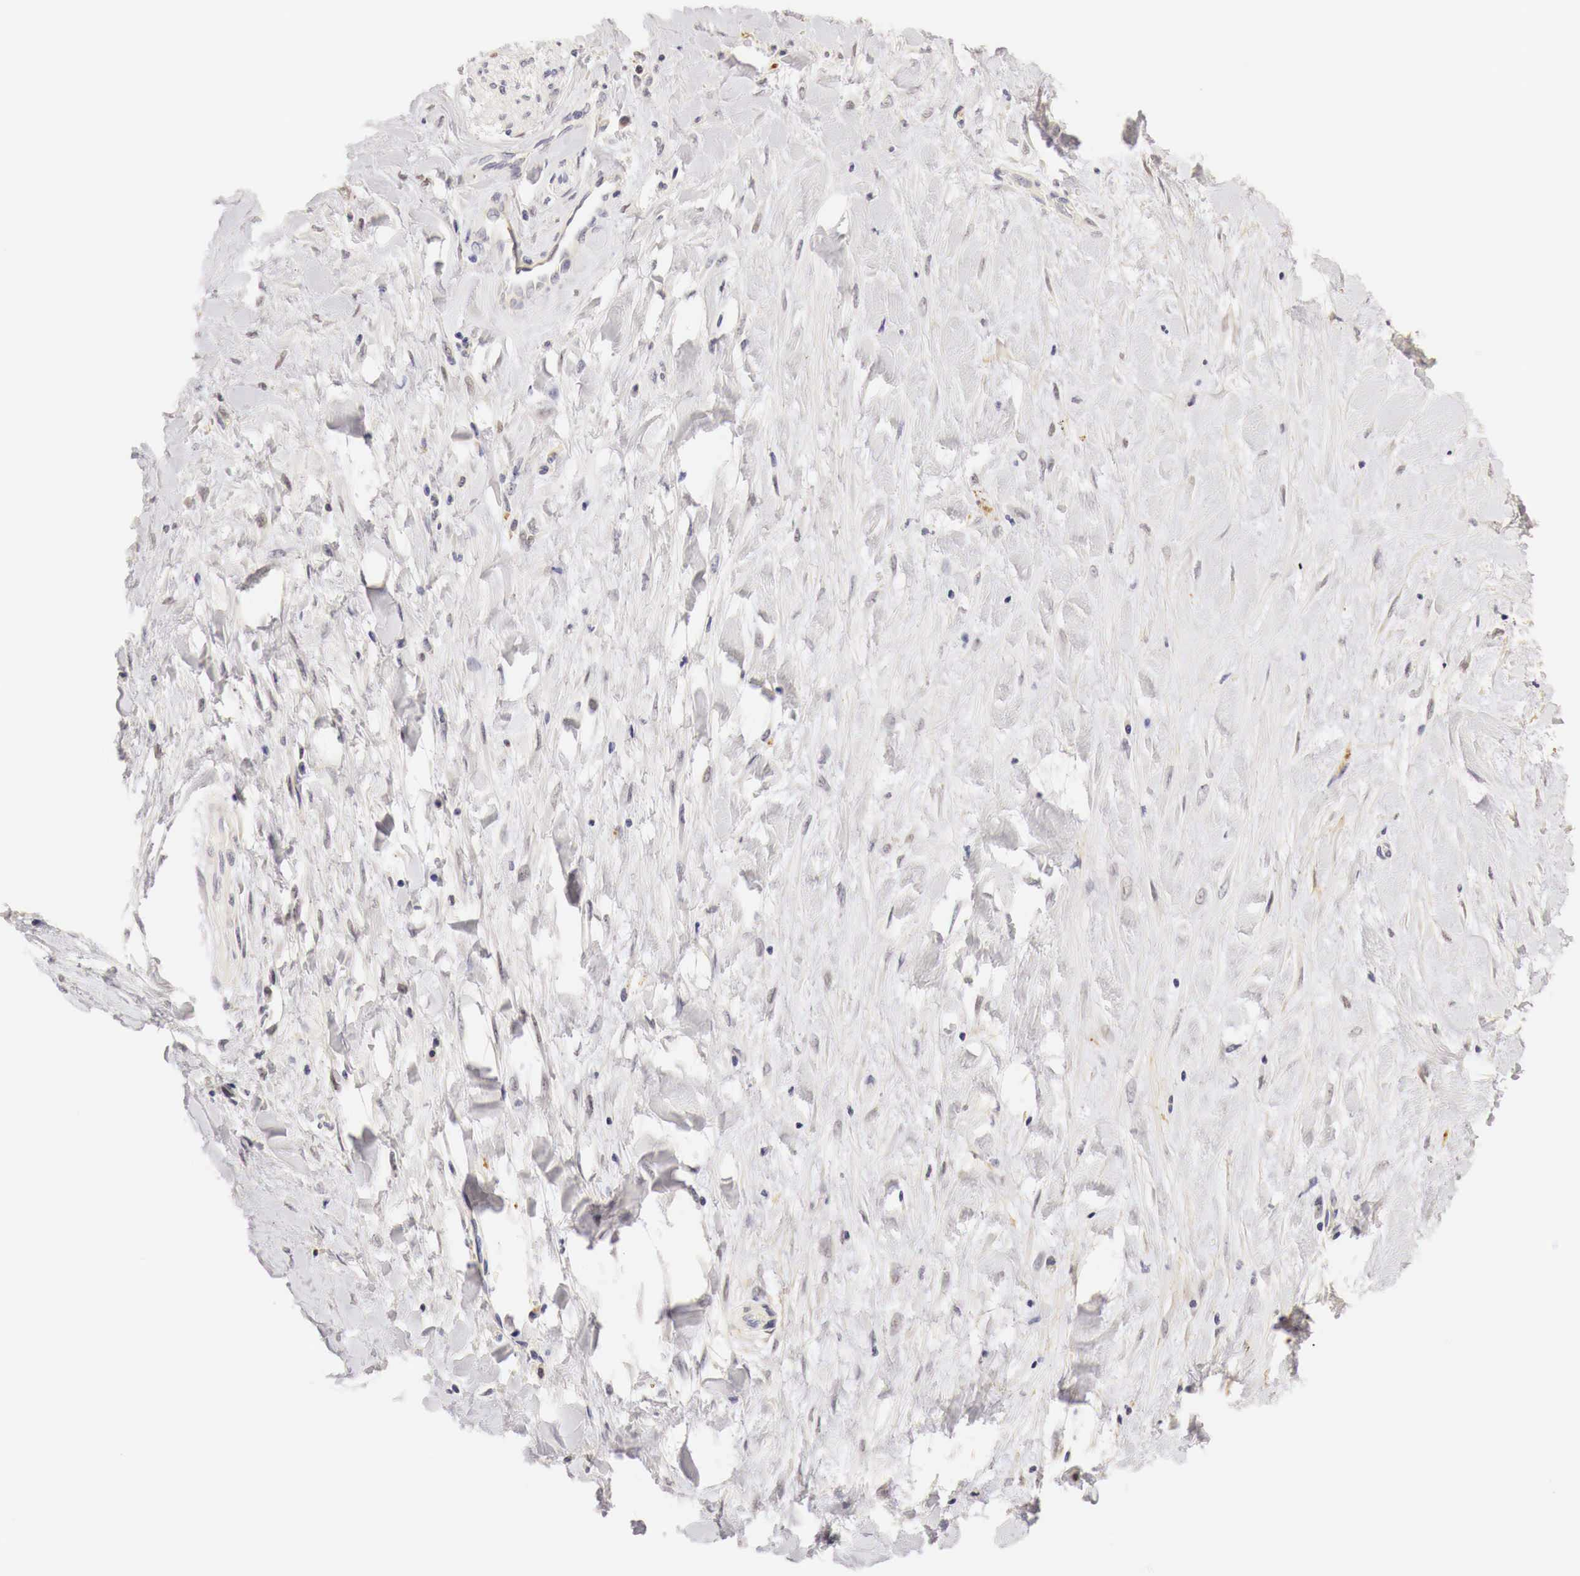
{"staining": {"intensity": "weak", "quantity": "<25%", "location": "cytoplasmic/membranous"}, "tissue": "liver cancer", "cell_type": "Tumor cells", "image_type": "cancer", "snomed": [{"axis": "morphology", "description": "Cholangiocarcinoma"}, {"axis": "topography", "description": "Liver"}], "caption": "A high-resolution photomicrograph shows IHC staining of liver cholangiocarcinoma, which displays no significant staining in tumor cells. (Stains: DAB (3,3'-diaminobenzidine) immunohistochemistry (IHC) with hematoxylin counter stain, Microscopy: brightfield microscopy at high magnification).", "gene": "CASP3", "patient": {"sex": "male", "age": 57}}